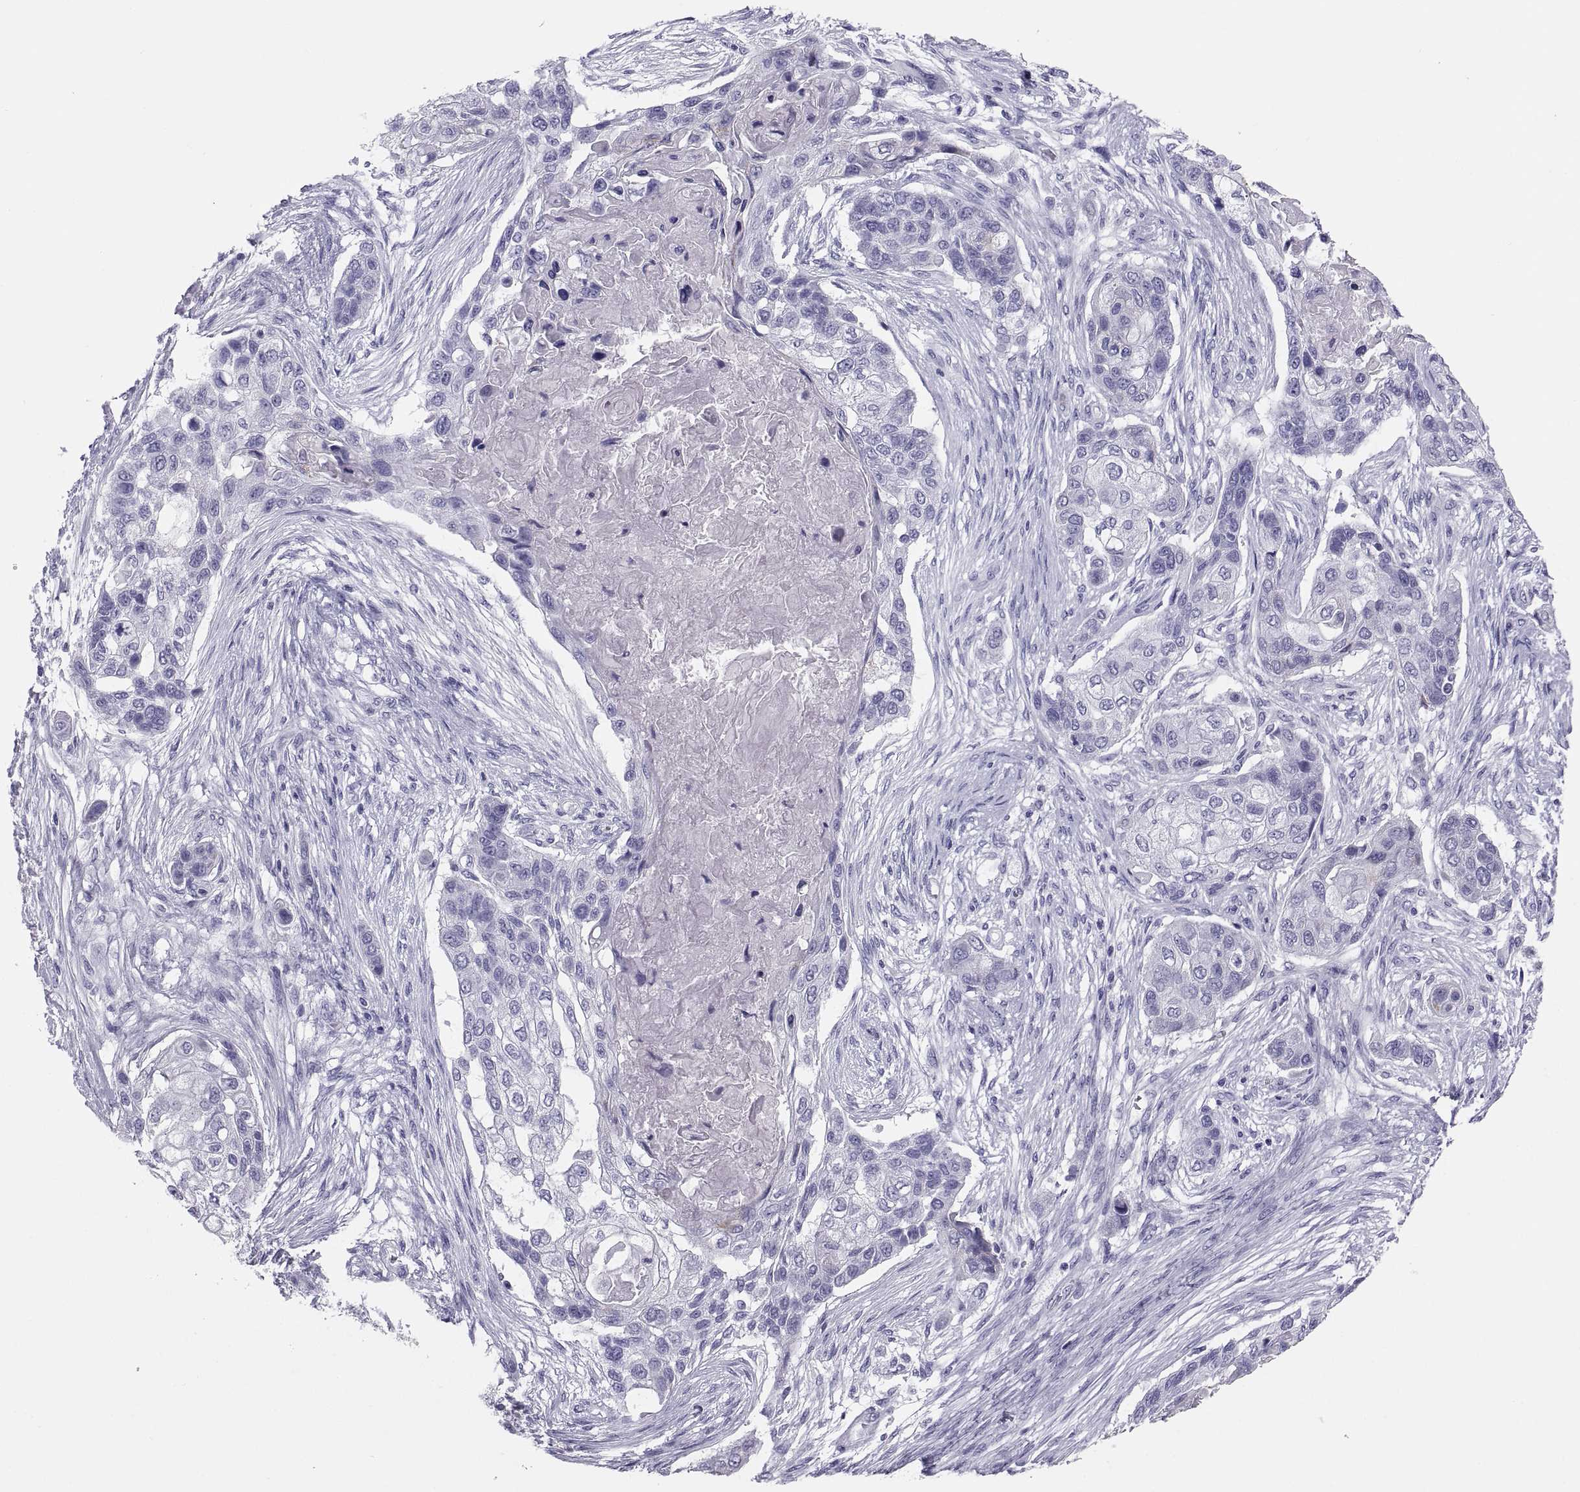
{"staining": {"intensity": "negative", "quantity": "none", "location": "none"}, "tissue": "lung cancer", "cell_type": "Tumor cells", "image_type": "cancer", "snomed": [{"axis": "morphology", "description": "Squamous cell carcinoma, NOS"}, {"axis": "topography", "description": "Lung"}], "caption": "The immunohistochemistry micrograph has no significant expression in tumor cells of lung cancer tissue.", "gene": "PAX2", "patient": {"sex": "male", "age": 69}}